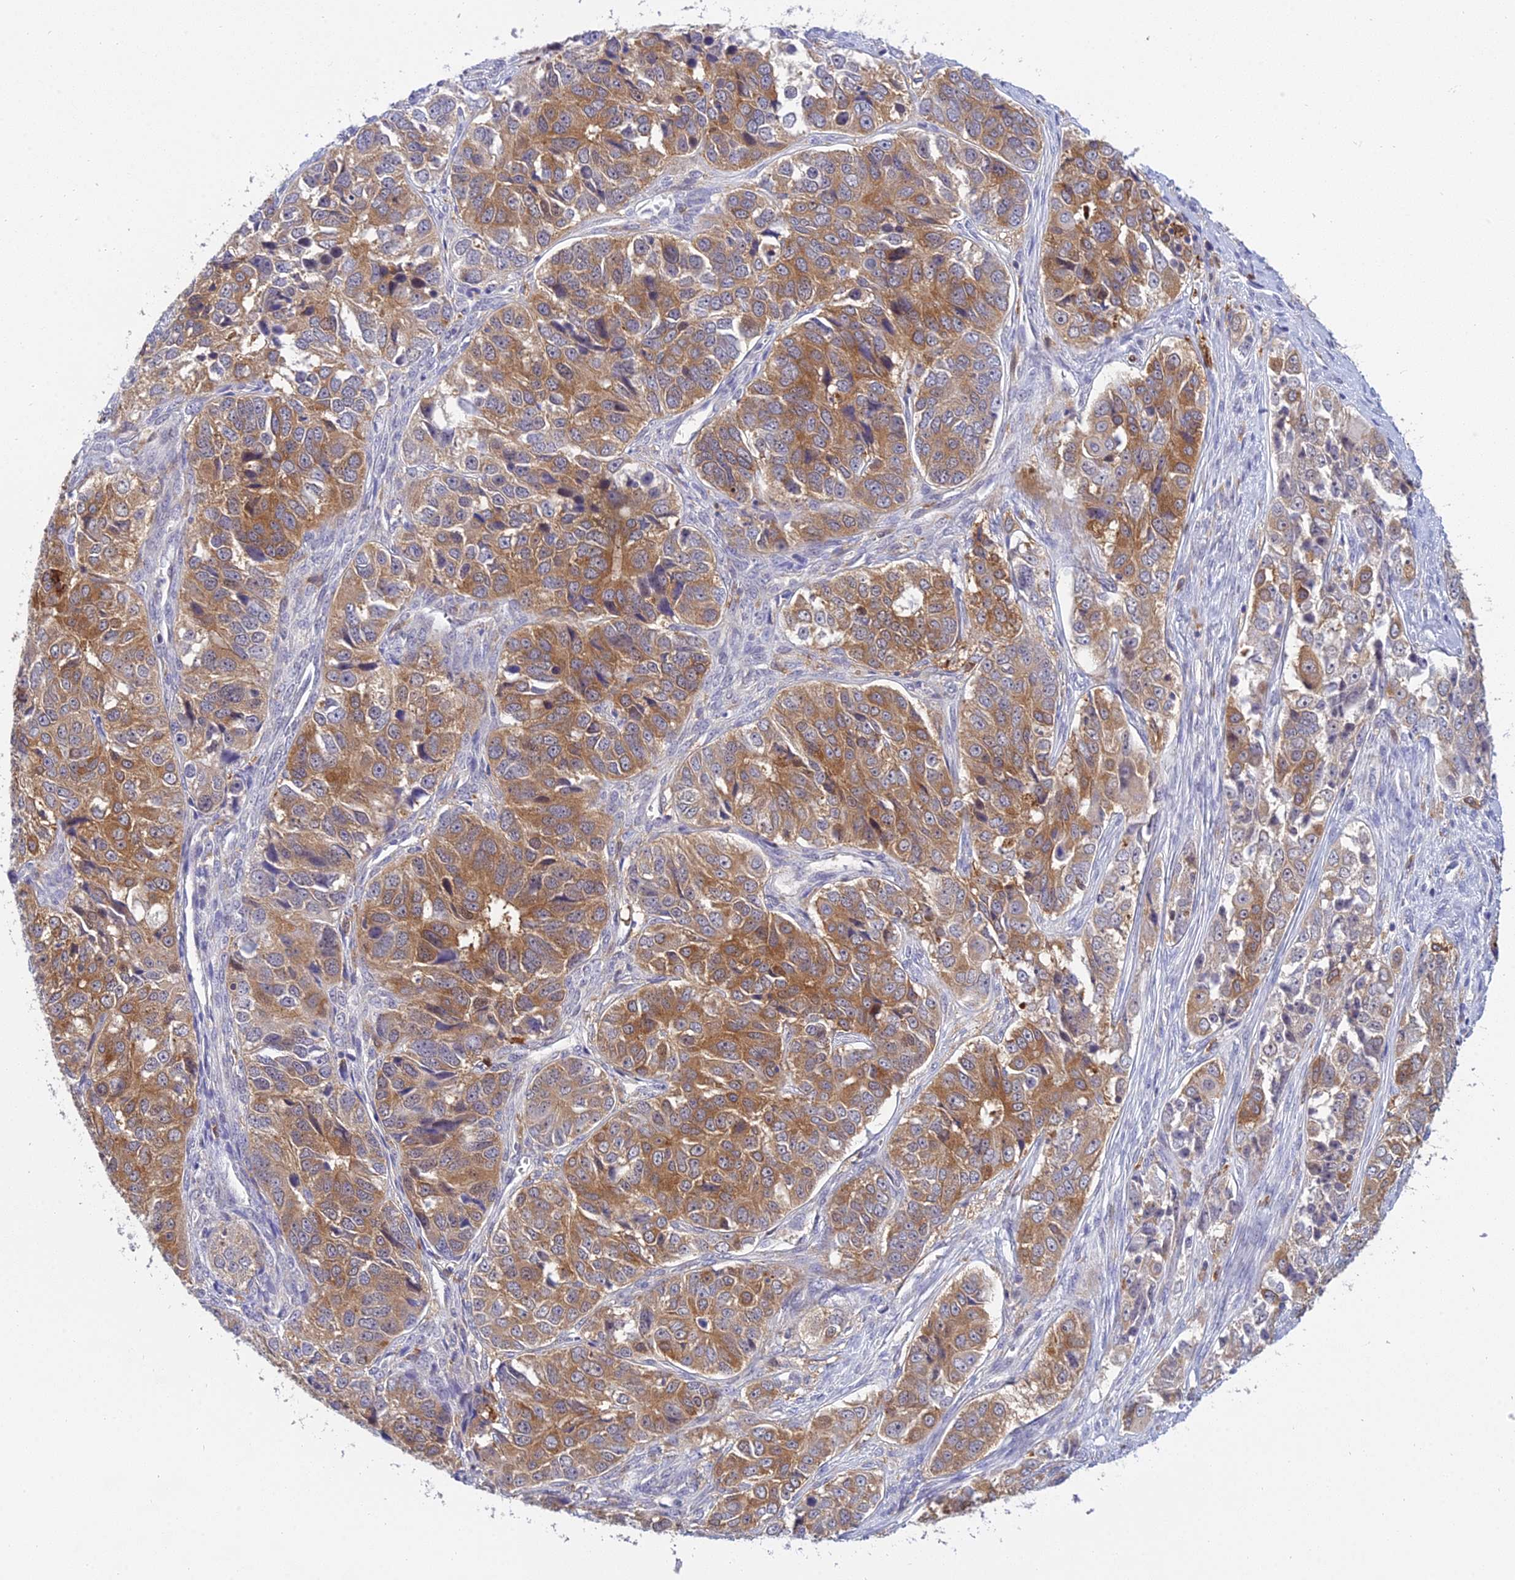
{"staining": {"intensity": "moderate", "quantity": ">75%", "location": "cytoplasmic/membranous"}, "tissue": "ovarian cancer", "cell_type": "Tumor cells", "image_type": "cancer", "snomed": [{"axis": "morphology", "description": "Carcinoma, endometroid"}, {"axis": "topography", "description": "Ovary"}], "caption": "Immunohistochemical staining of ovarian cancer shows medium levels of moderate cytoplasmic/membranous positivity in about >75% of tumor cells.", "gene": "UBE2G1", "patient": {"sex": "female", "age": 51}}